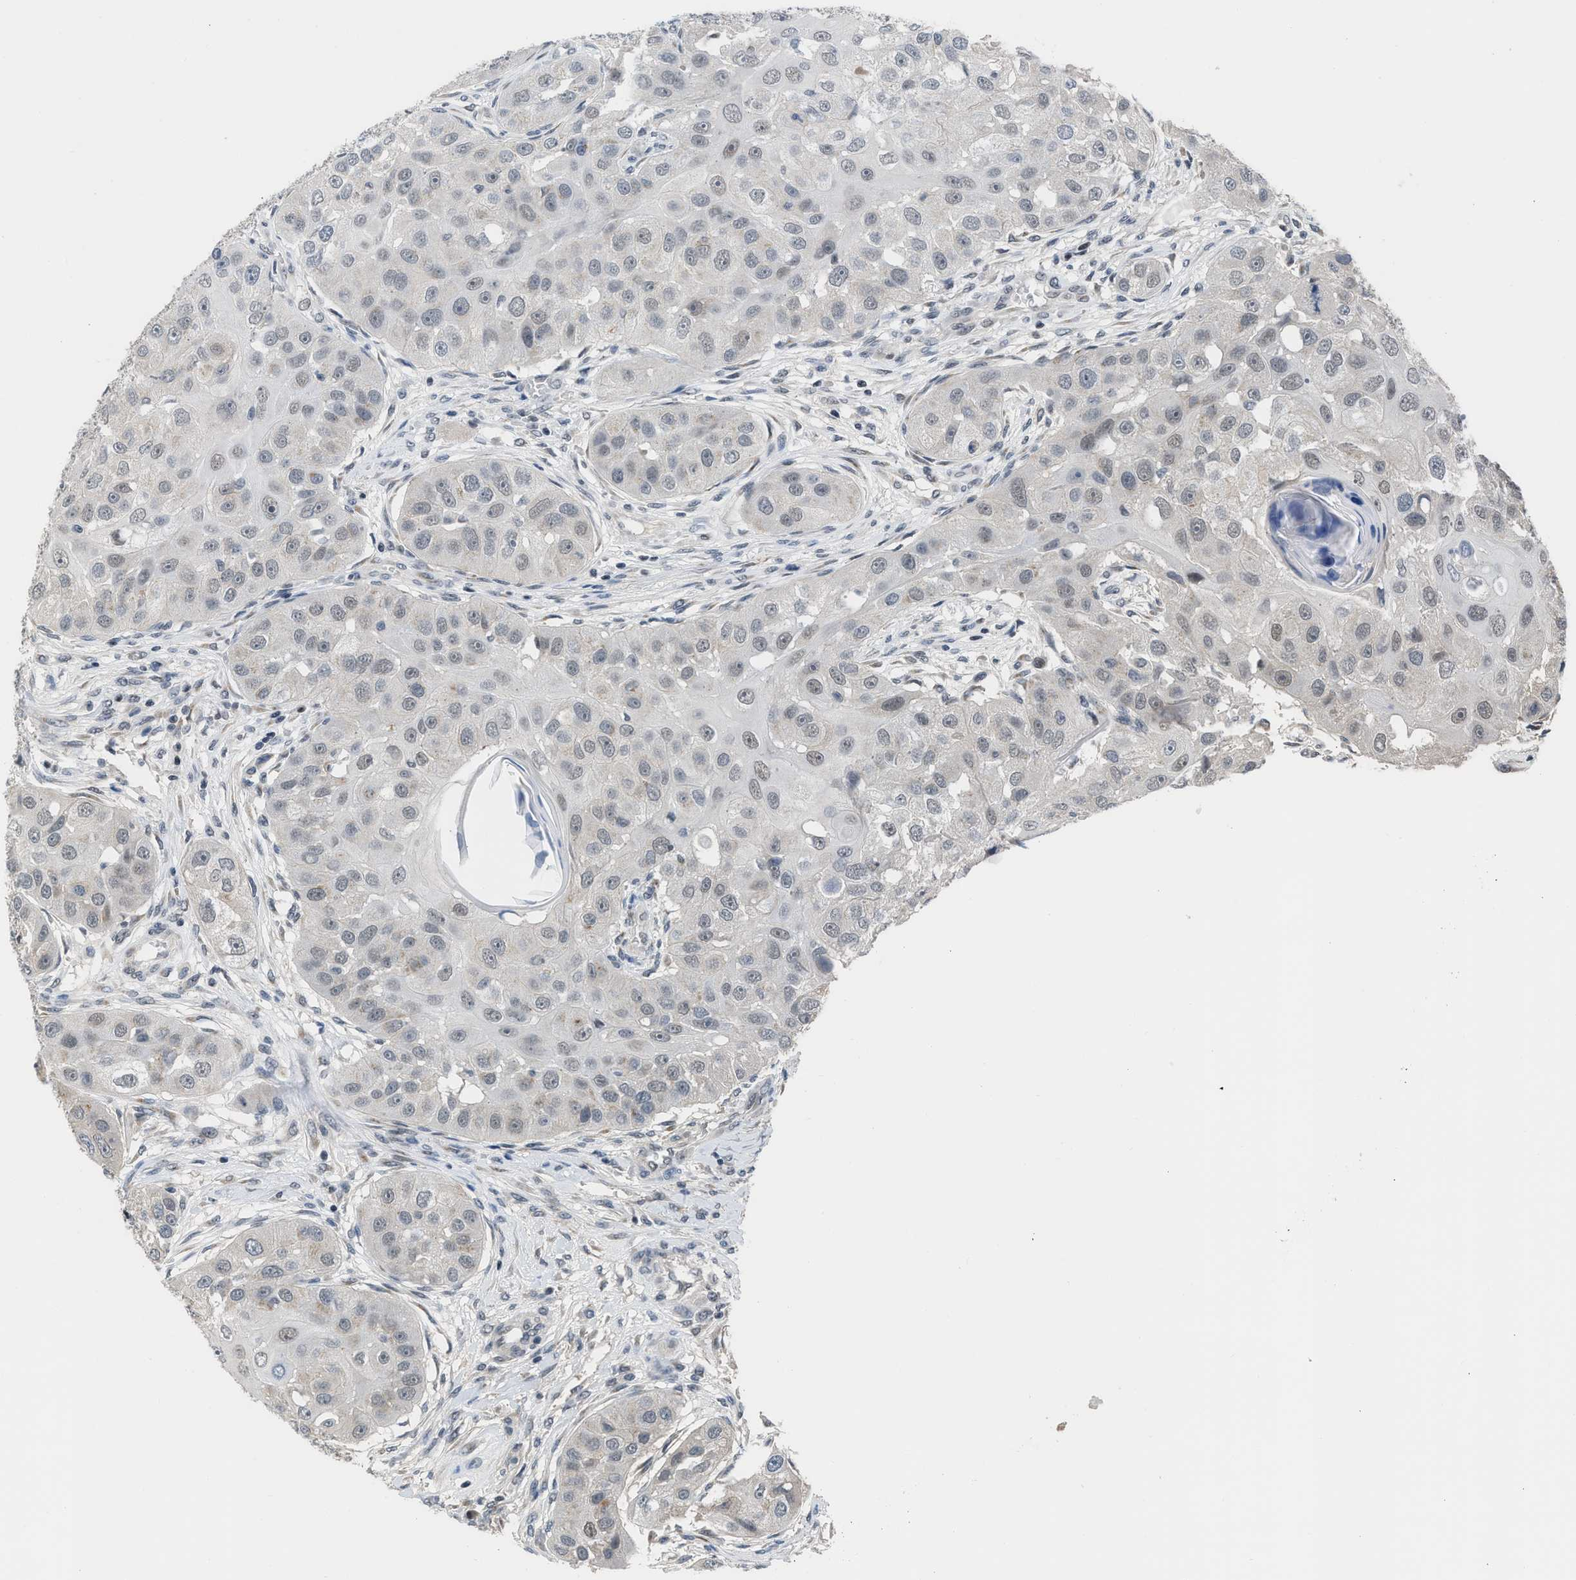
{"staining": {"intensity": "negative", "quantity": "none", "location": "none"}, "tissue": "head and neck cancer", "cell_type": "Tumor cells", "image_type": "cancer", "snomed": [{"axis": "morphology", "description": "Normal tissue, NOS"}, {"axis": "morphology", "description": "Squamous cell carcinoma, NOS"}, {"axis": "topography", "description": "Skeletal muscle"}, {"axis": "topography", "description": "Head-Neck"}], "caption": "Head and neck cancer stained for a protein using IHC demonstrates no positivity tumor cells.", "gene": "TERF2IP", "patient": {"sex": "male", "age": 51}}